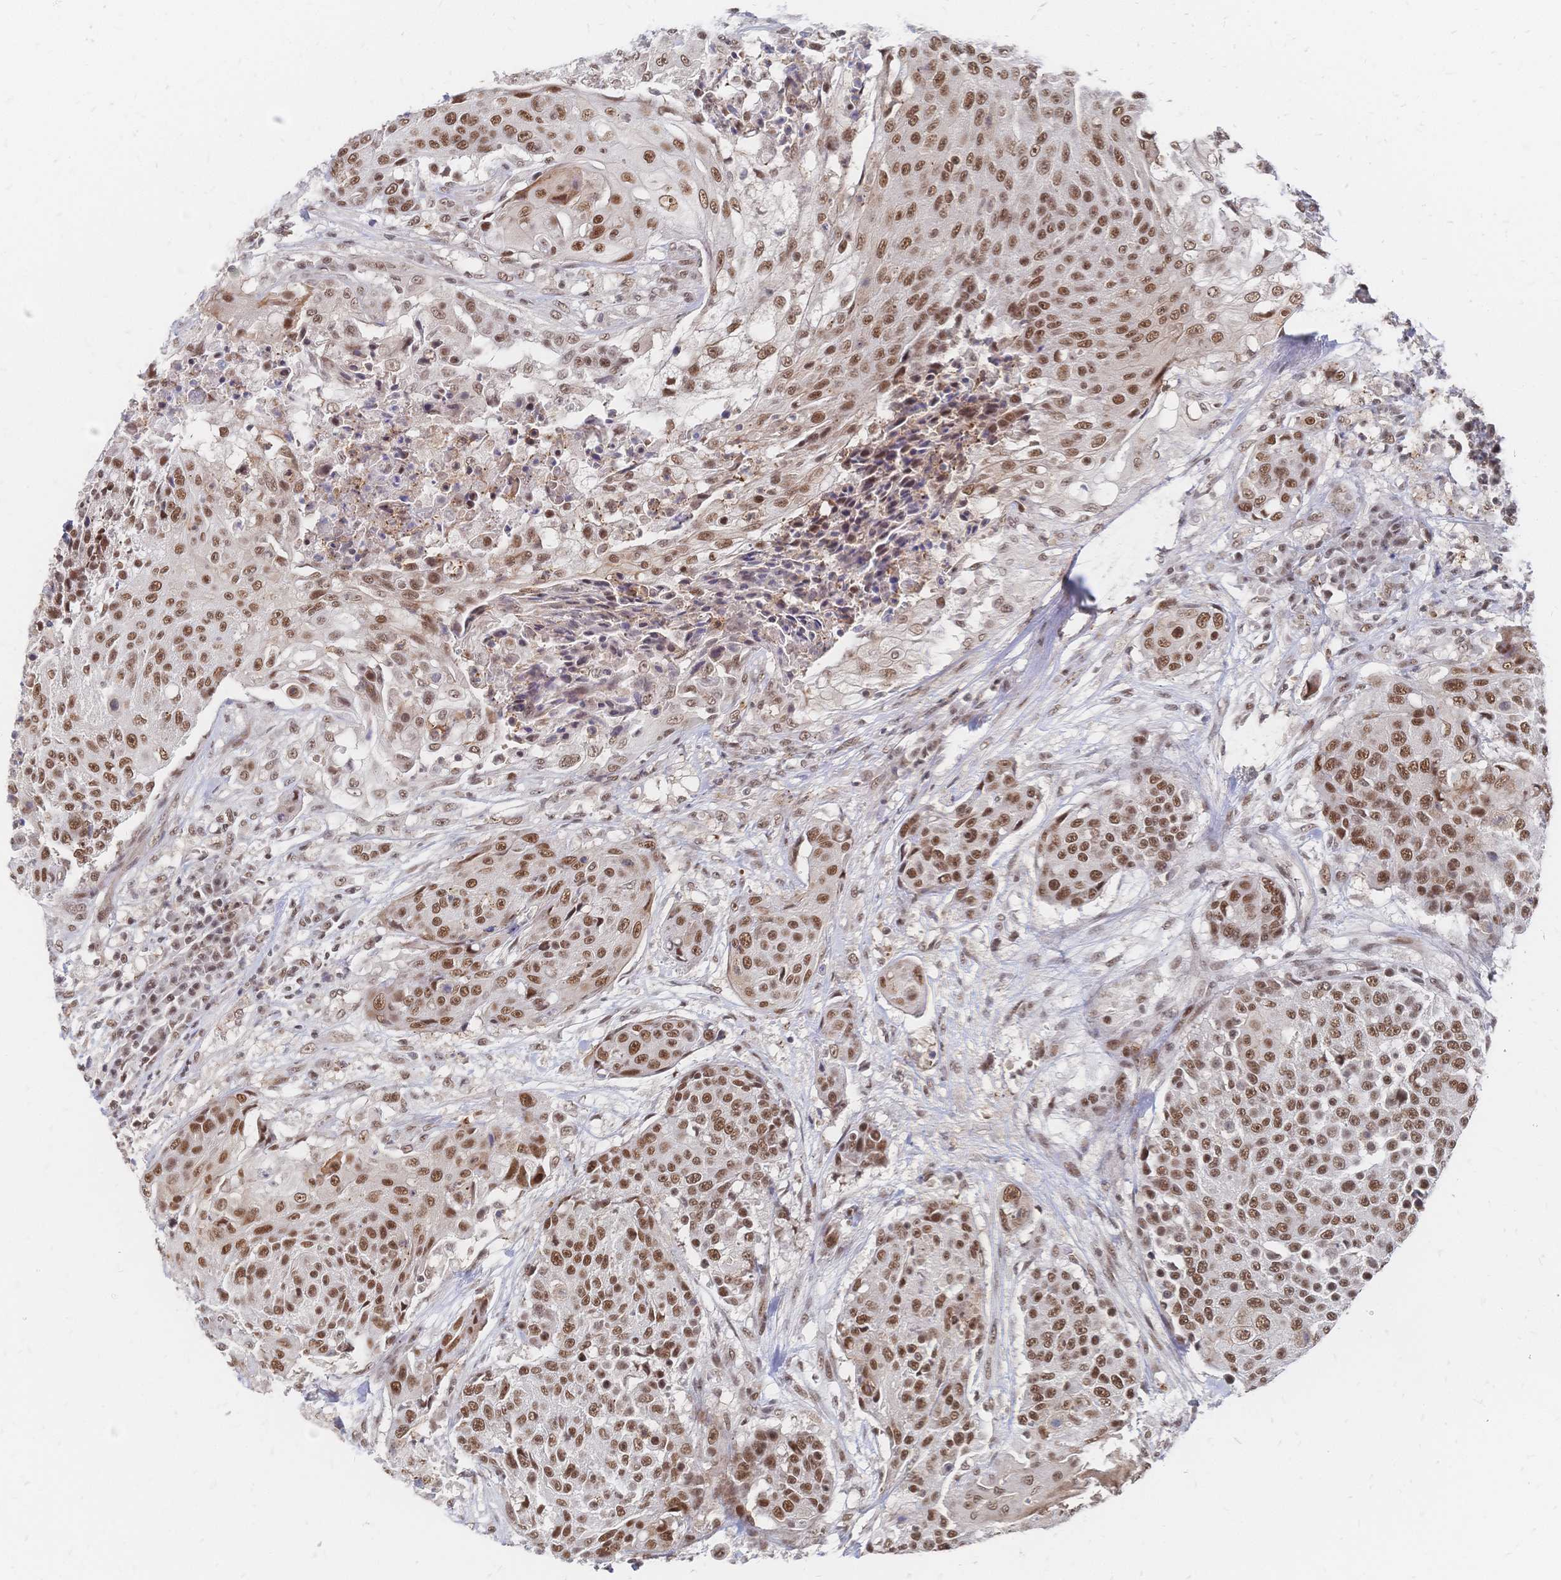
{"staining": {"intensity": "moderate", "quantity": ">75%", "location": "nuclear"}, "tissue": "urothelial cancer", "cell_type": "Tumor cells", "image_type": "cancer", "snomed": [{"axis": "morphology", "description": "Urothelial carcinoma, High grade"}, {"axis": "topography", "description": "Urinary bladder"}], "caption": "Protein expression analysis of urothelial cancer demonstrates moderate nuclear staining in approximately >75% of tumor cells. (DAB (3,3'-diaminobenzidine) IHC with brightfield microscopy, high magnification).", "gene": "NELFA", "patient": {"sex": "female", "age": 63}}